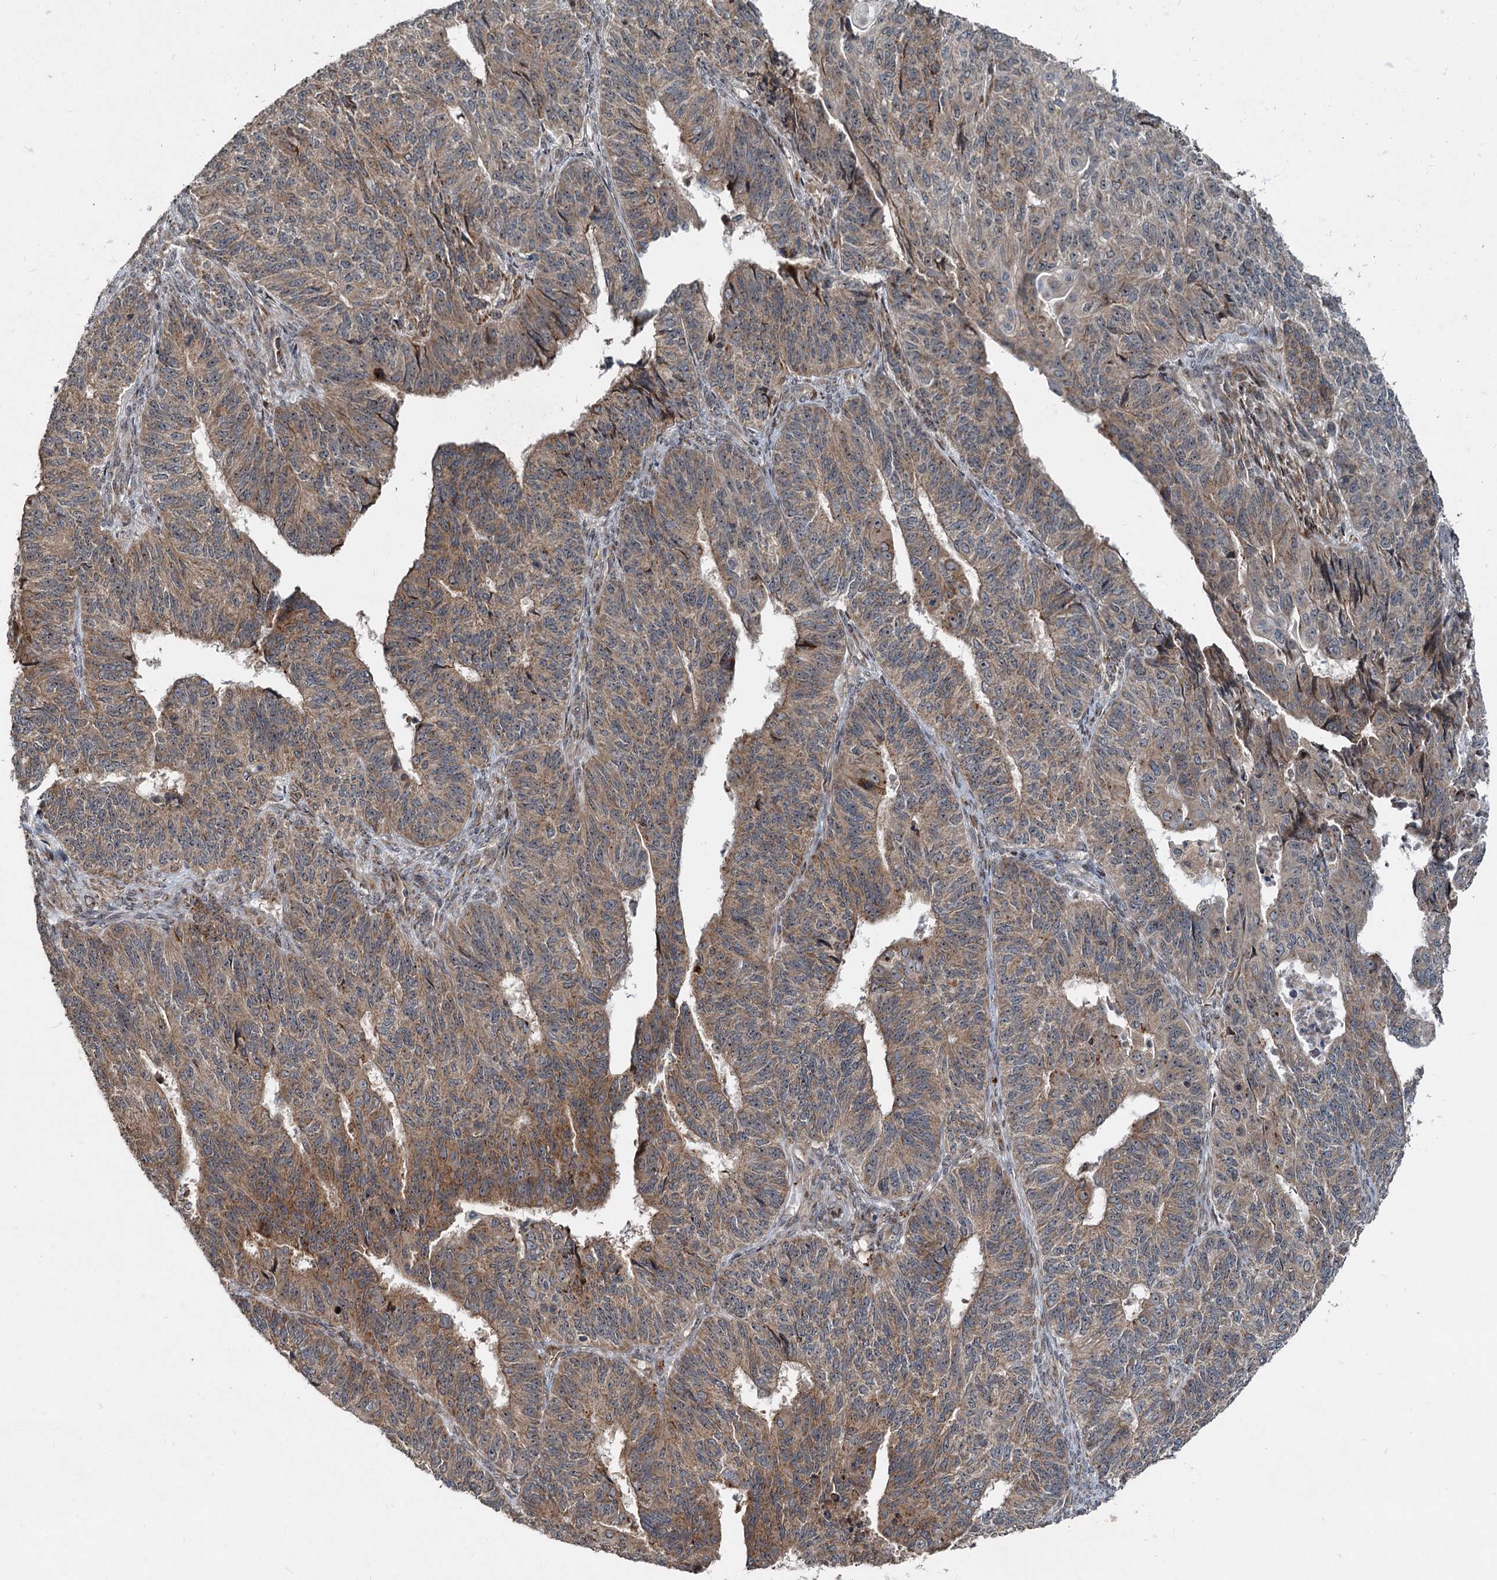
{"staining": {"intensity": "moderate", "quantity": "25%-75%", "location": "cytoplasmic/membranous"}, "tissue": "endometrial cancer", "cell_type": "Tumor cells", "image_type": "cancer", "snomed": [{"axis": "morphology", "description": "Adenocarcinoma, NOS"}, {"axis": "topography", "description": "Endometrium"}], "caption": "Protein analysis of endometrial cancer (adenocarcinoma) tissue reveals moderate cytoplasmic/membranous staining in about 25%-75% of tumor cells. (IHC, brightfield microscopy, high magnification).", "gene": "CEP68", "patient": {"sex": "female", "age": 32}}